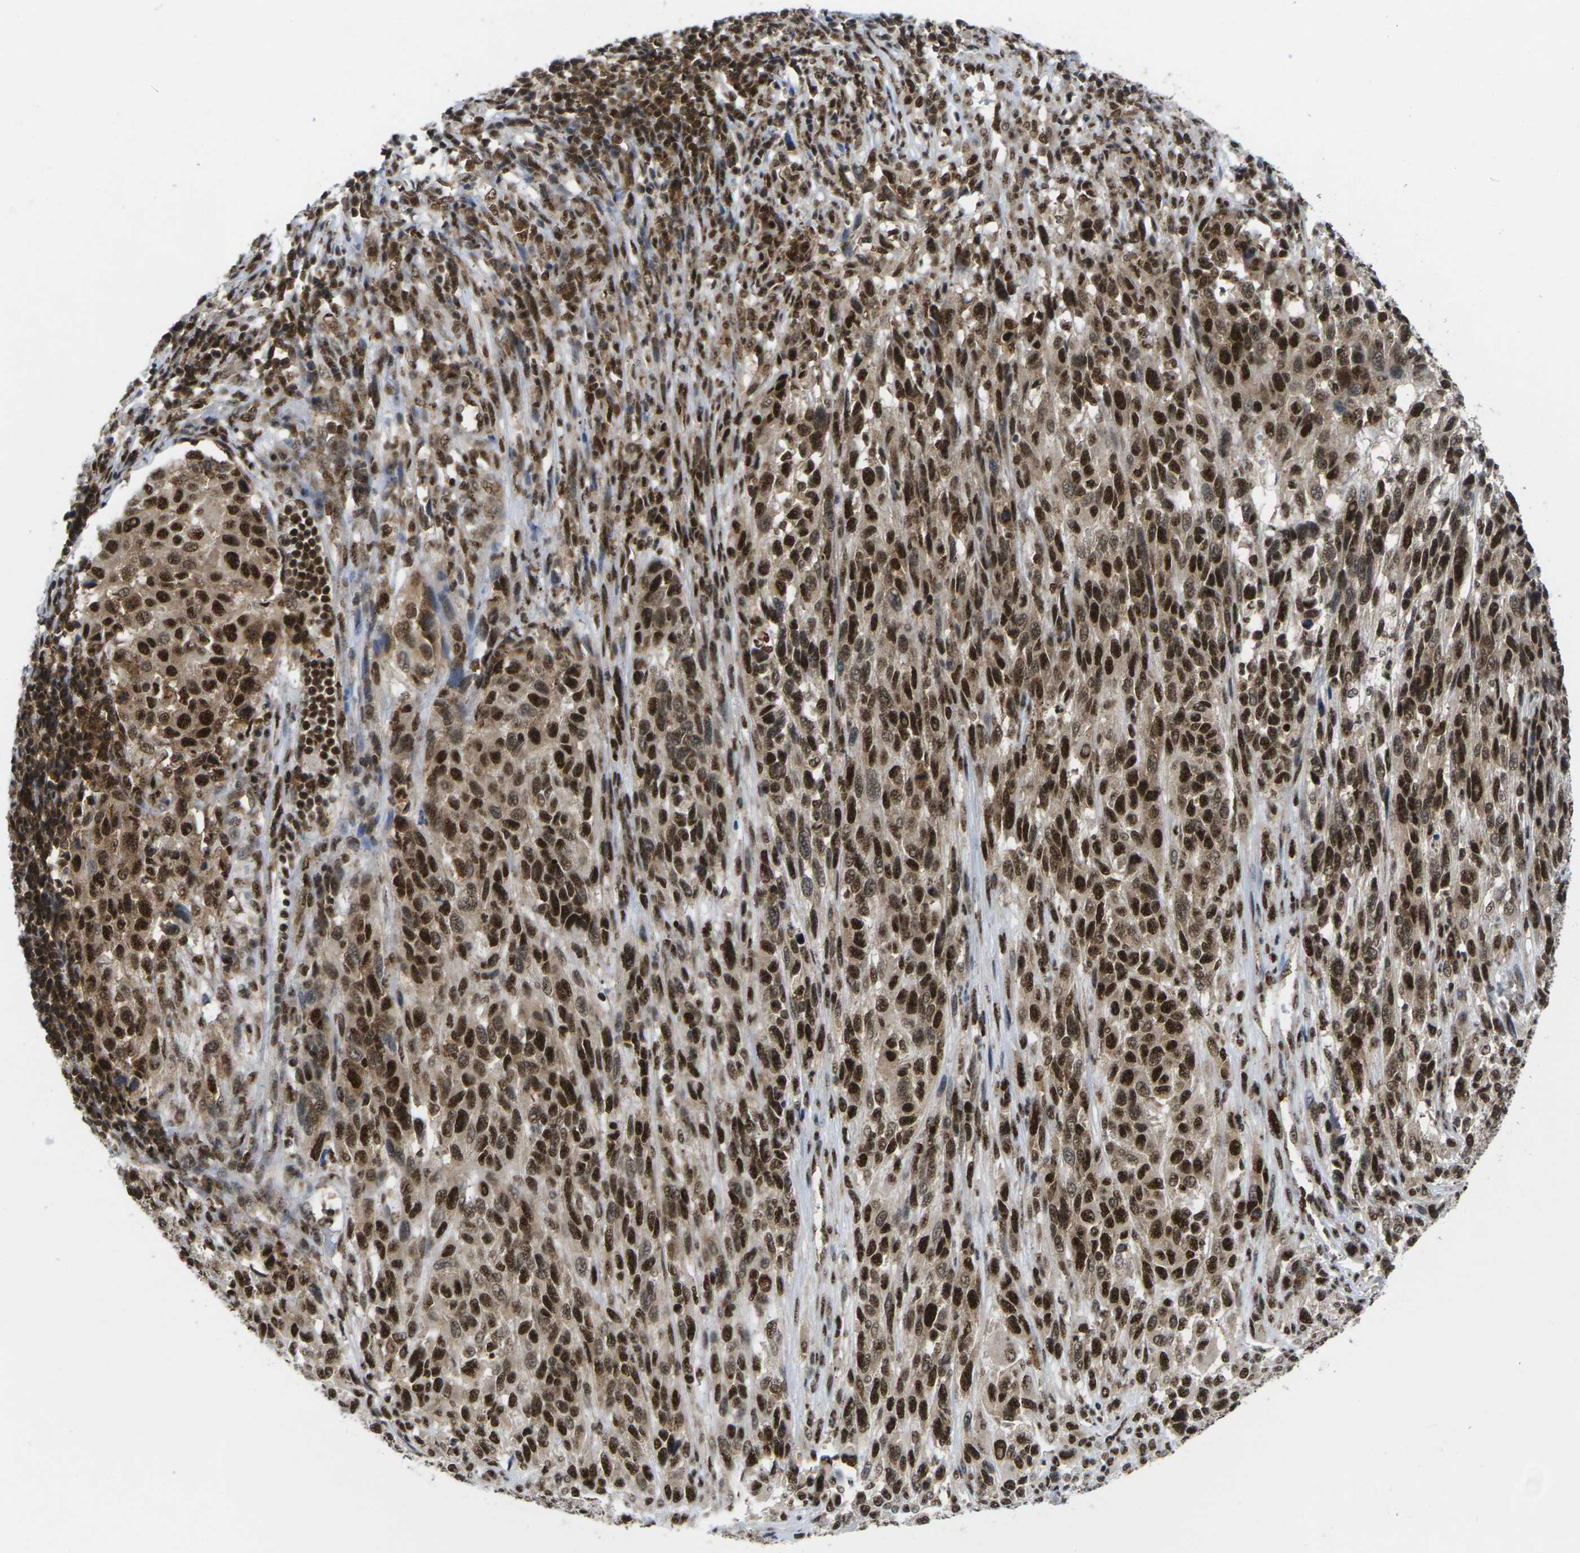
{"staining": {"intensity": "strong", "quantity": ">75%", "location": "nuclear"}, "tissue": "melanoma", "cell_type": "Tumor cells", "image_type": "cancer", "snomed": [{"axis": "morphology", "description": "Malignant melanoma, Metastatic site"}, {"axis": "topography", "description": "Lymph node"}], "caption": "A high amount of strong nuclear staining is present in approximately >75% of tumor cells in melanoma tissue. (Stains: DAB in brown, nuclei in blue, Microscopy: brightfield microscopy at high magnification).", "gene": "MAGOH", "patient": {"sex": "male", "age": 61}}